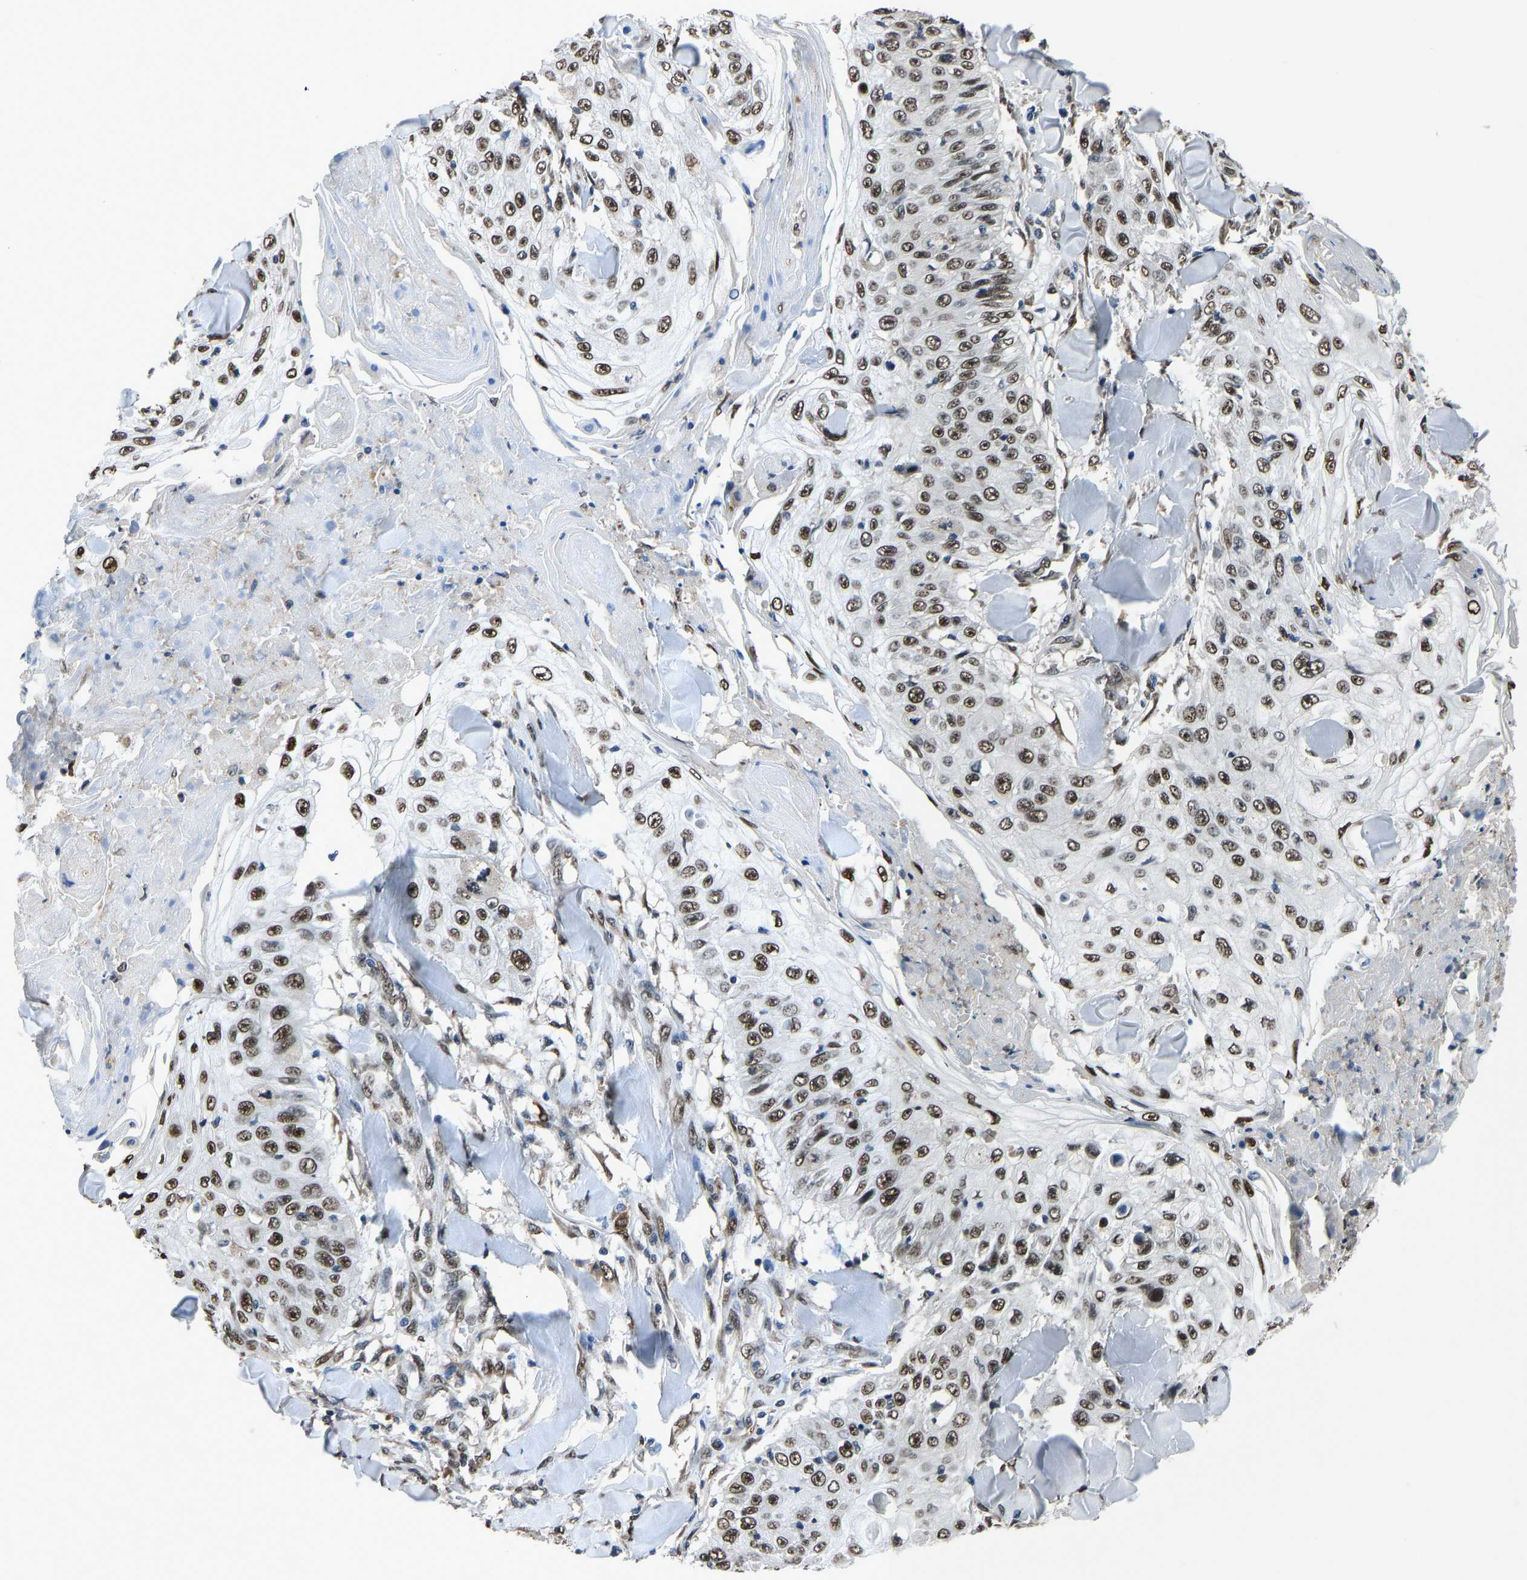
{"staining": {"intensity": "moderate", "quantity": ">75%", "location": "nuclear"}, "tissue": "skin cancer", "cell_type": "Tumor cells", "image_type": "cancer", "snomed": [{"axis": "morphology", "description": "Squamous cell carcinoma, NOS"}, {"axis": "topography", "description": "Skin"}], "caption": "An immunohistochemistry (IHC) micrograph of tumor tissue is shown. Protein staining in brown shows moderate nuclear positivity in skin cancer (squamous cell carcinoma) within tumor cells. (DAB (3,3'-diaminobenzidine) = brown stain, brightfield microscopy at high magnification).", "gene": "FOS", "patient": {"sex": "male", "age": 86}}